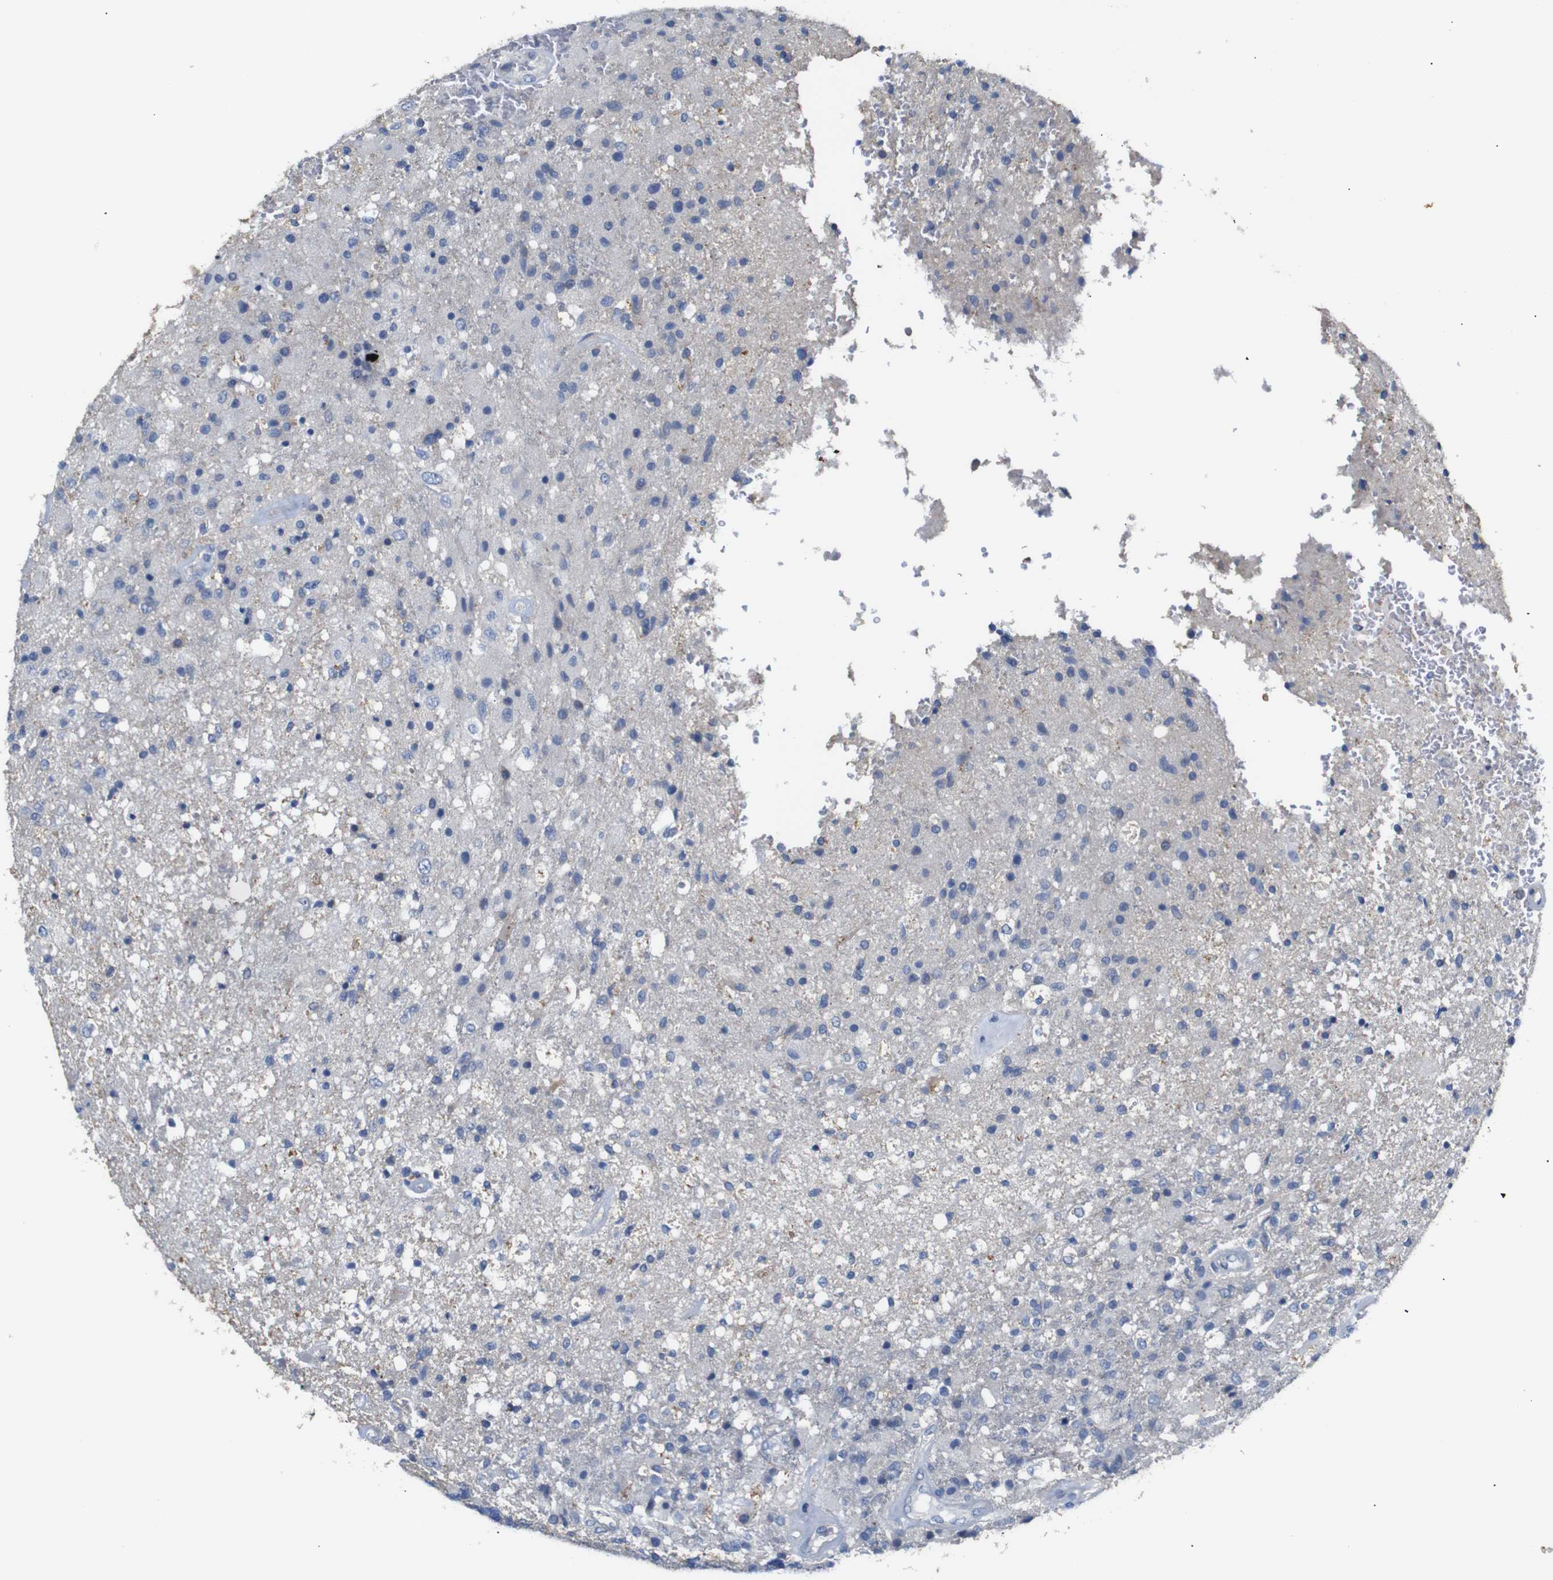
{"staining": {"intensity": "negative", "quantity": "none", "location": "none"}, "tissue": "glioma", "cell_type": "Tumor cells", "image_type": "cancer", "snomed": [{"axis": "morphology", "description": "Normal tissue, NOS"}, {"axis": "morphology", "description": "Glioma, malignant, High grade"}, {"axis": "topography", "description": "Cerebral cortex"}], "caption": "The micrograph exhibits no staining of tumor cells in glioma.", "gene": "ALOX15", "patient": {"sex": "male", "age": 77}}